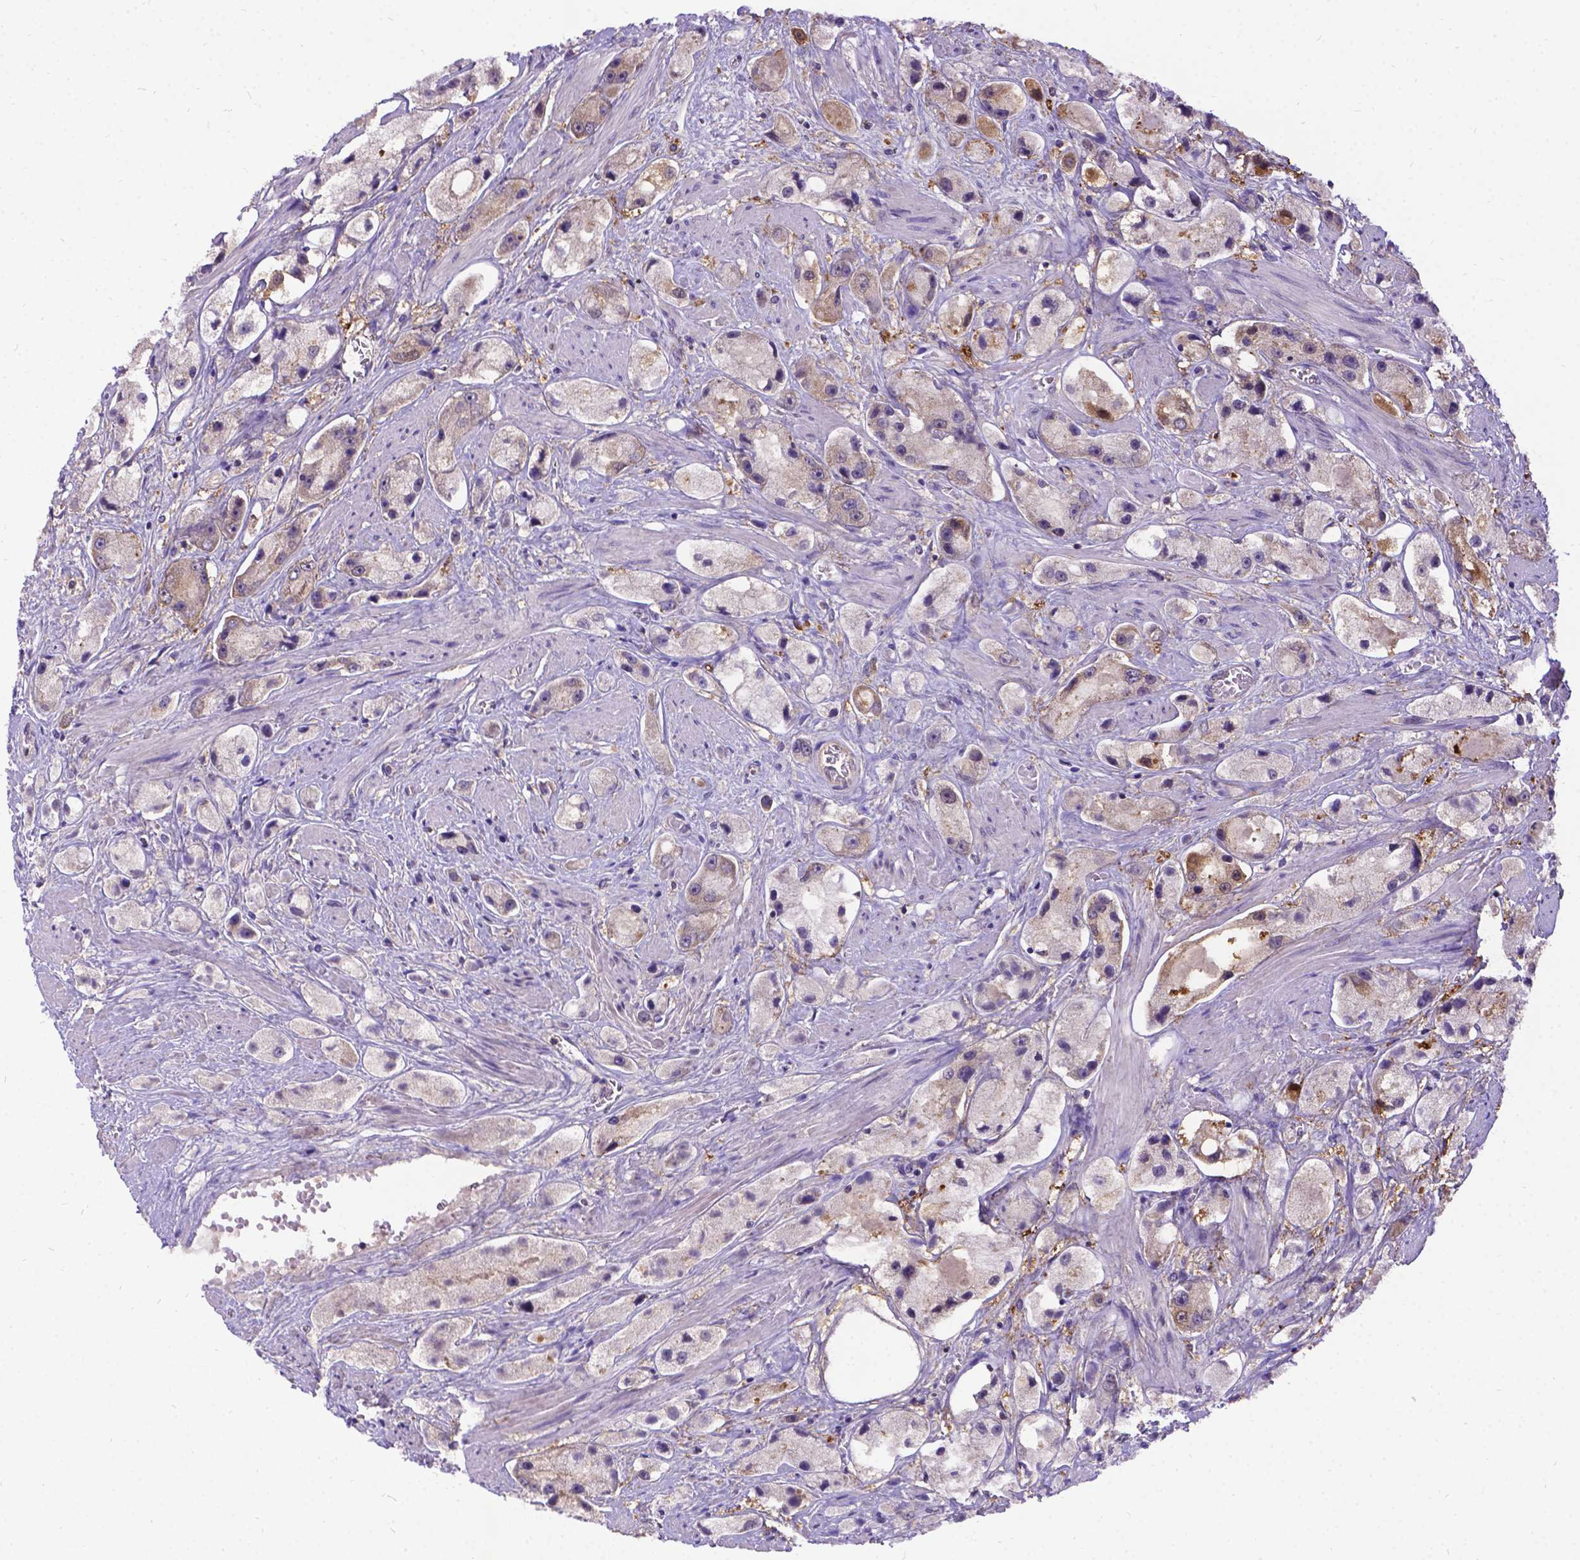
{"staining": {"intensity": "weak", "quantity": "<25%", "location": "cytoplasmic/membranous"}, "tissue": "prostate cancer", "cell_type": "Tumor cells", "image_type": "cancer", "snomed": [{"axis": "morphology", "description": "Adenocarcinoma, High grade"}, {"axis": "topography", "description": "Prostate"}], "caption": "Immunohistochemistry photomicrograph of neoplastic tissue: prostate cancer stained with DAB (3,3'-diaminobenzidine) reveals no significant protein staining in tumor cells. Nuclei are stained in blue.", "gene": "DENND6A", "patient": {"sex": "male", "age": 67}}